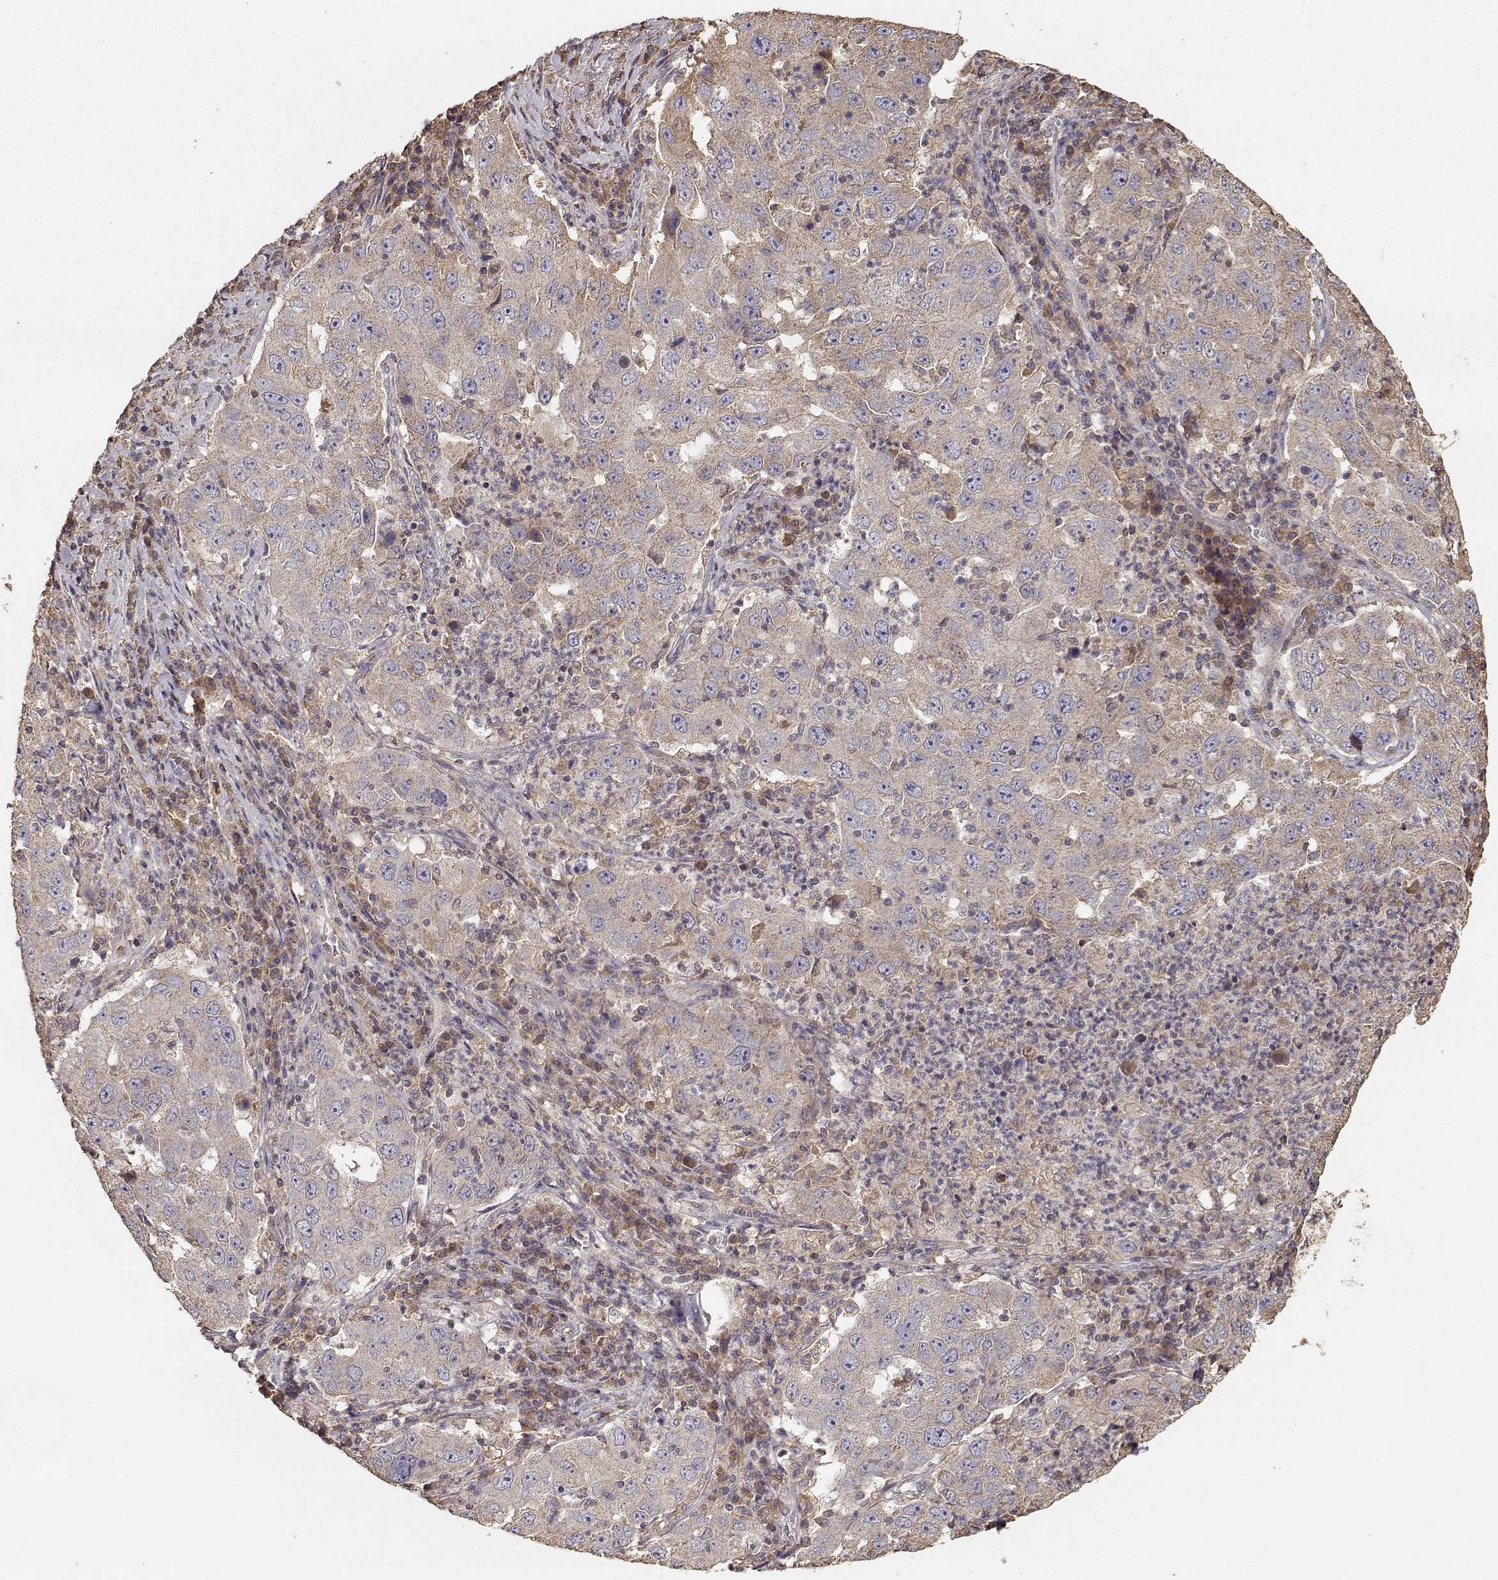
{"staining": {"intensity": "weak", "quantity": ">75%", "location": "cytoplasmic/membranous"}, "tissue": "lung cancer", "cell_type": "Tumor cells", "image_type": "cancer", "snomed": [{"axis": "morphology", "description": "Adenocarcinoma, NOS"}, {"axis": "topography", "description": "Lung"}], "caption": "The immunohistochemical stain highlights weak cytoplasmic/membranous expression in tumor cells of lung adenocarcinoma tissue.", "gene": "TARS3", "patient": {"sex": "male", "age": 73}}